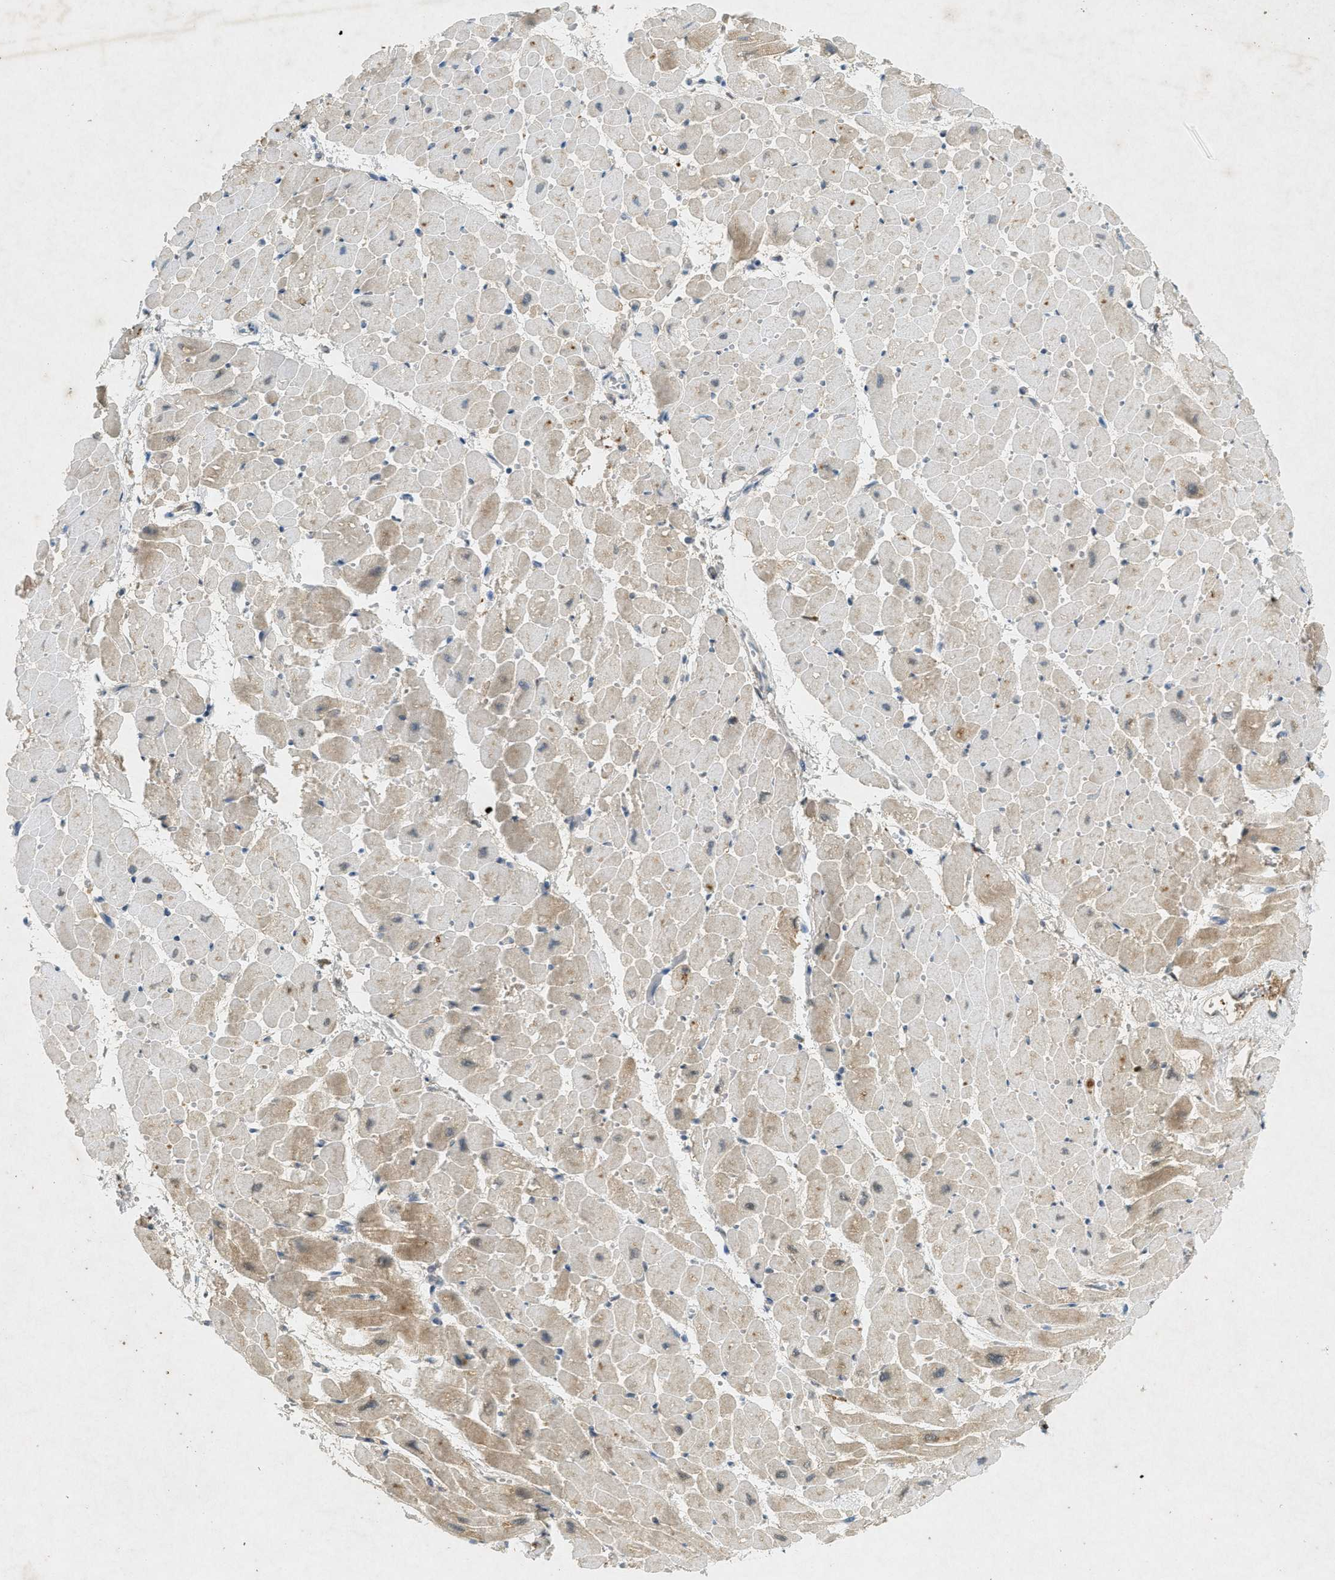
{"staining": {"intensity": "moderate", "quantity": "25%-75%", "location": "cytoplasmic/membranous"}, "tissue": "heart muscle", "cell_type": "Cardiomyocytes", "image_type": "normal", "snomed": [{"axis": "morphology", "description": "Normal tissue, NOS"}, {"axis": "topography", "description": "Heart"}], "caption": "Approximately 25%-75% of cardiomyocytes in unremarkable heart muscle demonstrate moderate cytoplasmic/membranous protein staining as visualized by brown immunohistochemical staining.", "gene": "F2", "patient": {"sex": "male", "age": 45}}